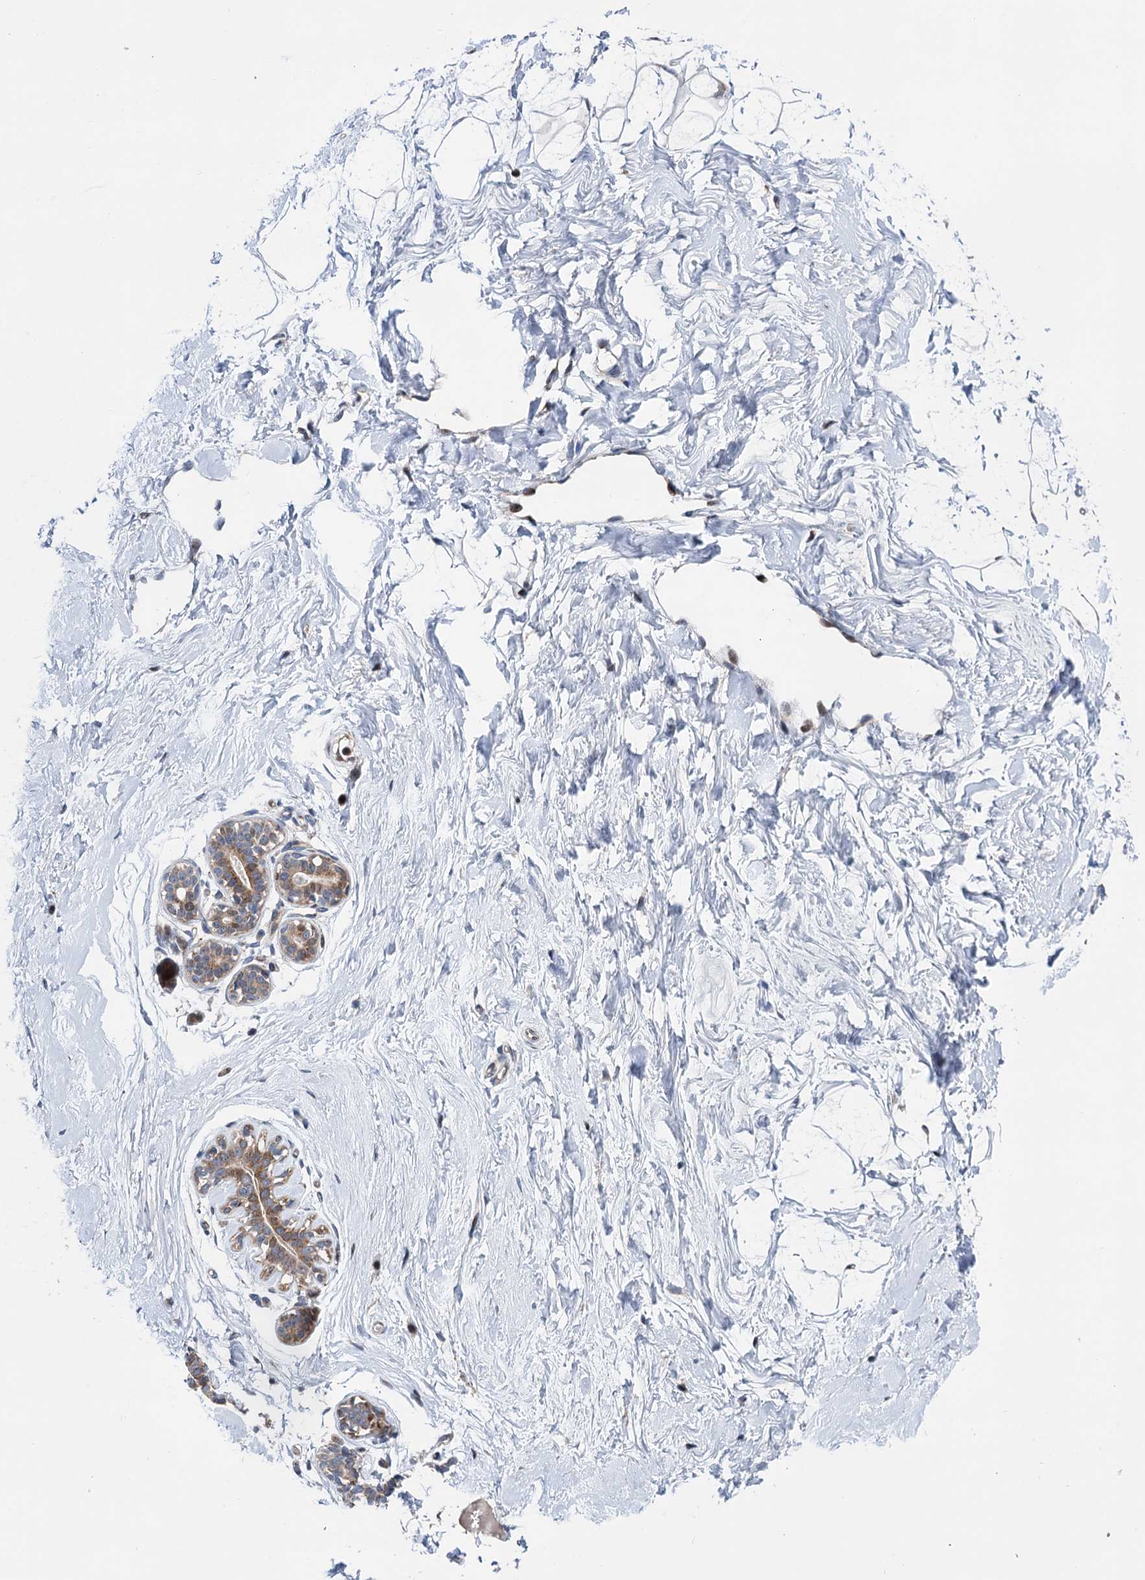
{"staining": {"intensity": "negative", "quantity": "none", "location": "none"}, "tissue": "breast", "cell_type": "Adipocytes", "image_type": "normal", "snomed": [{"axis": "morphology", "description": "Normal tissue, NOS"}, {"axis": "morphology", "description": "Adenoma, NOS"}, {"axis": "topography", "description": "Breast"}], "caption": "Immunohistochemistry of normal breast displays no positivity in adipocytes. Nuclei are stained in blue.", "gene": "UBR1", "patient": {"sex": "female", "age": 23}}